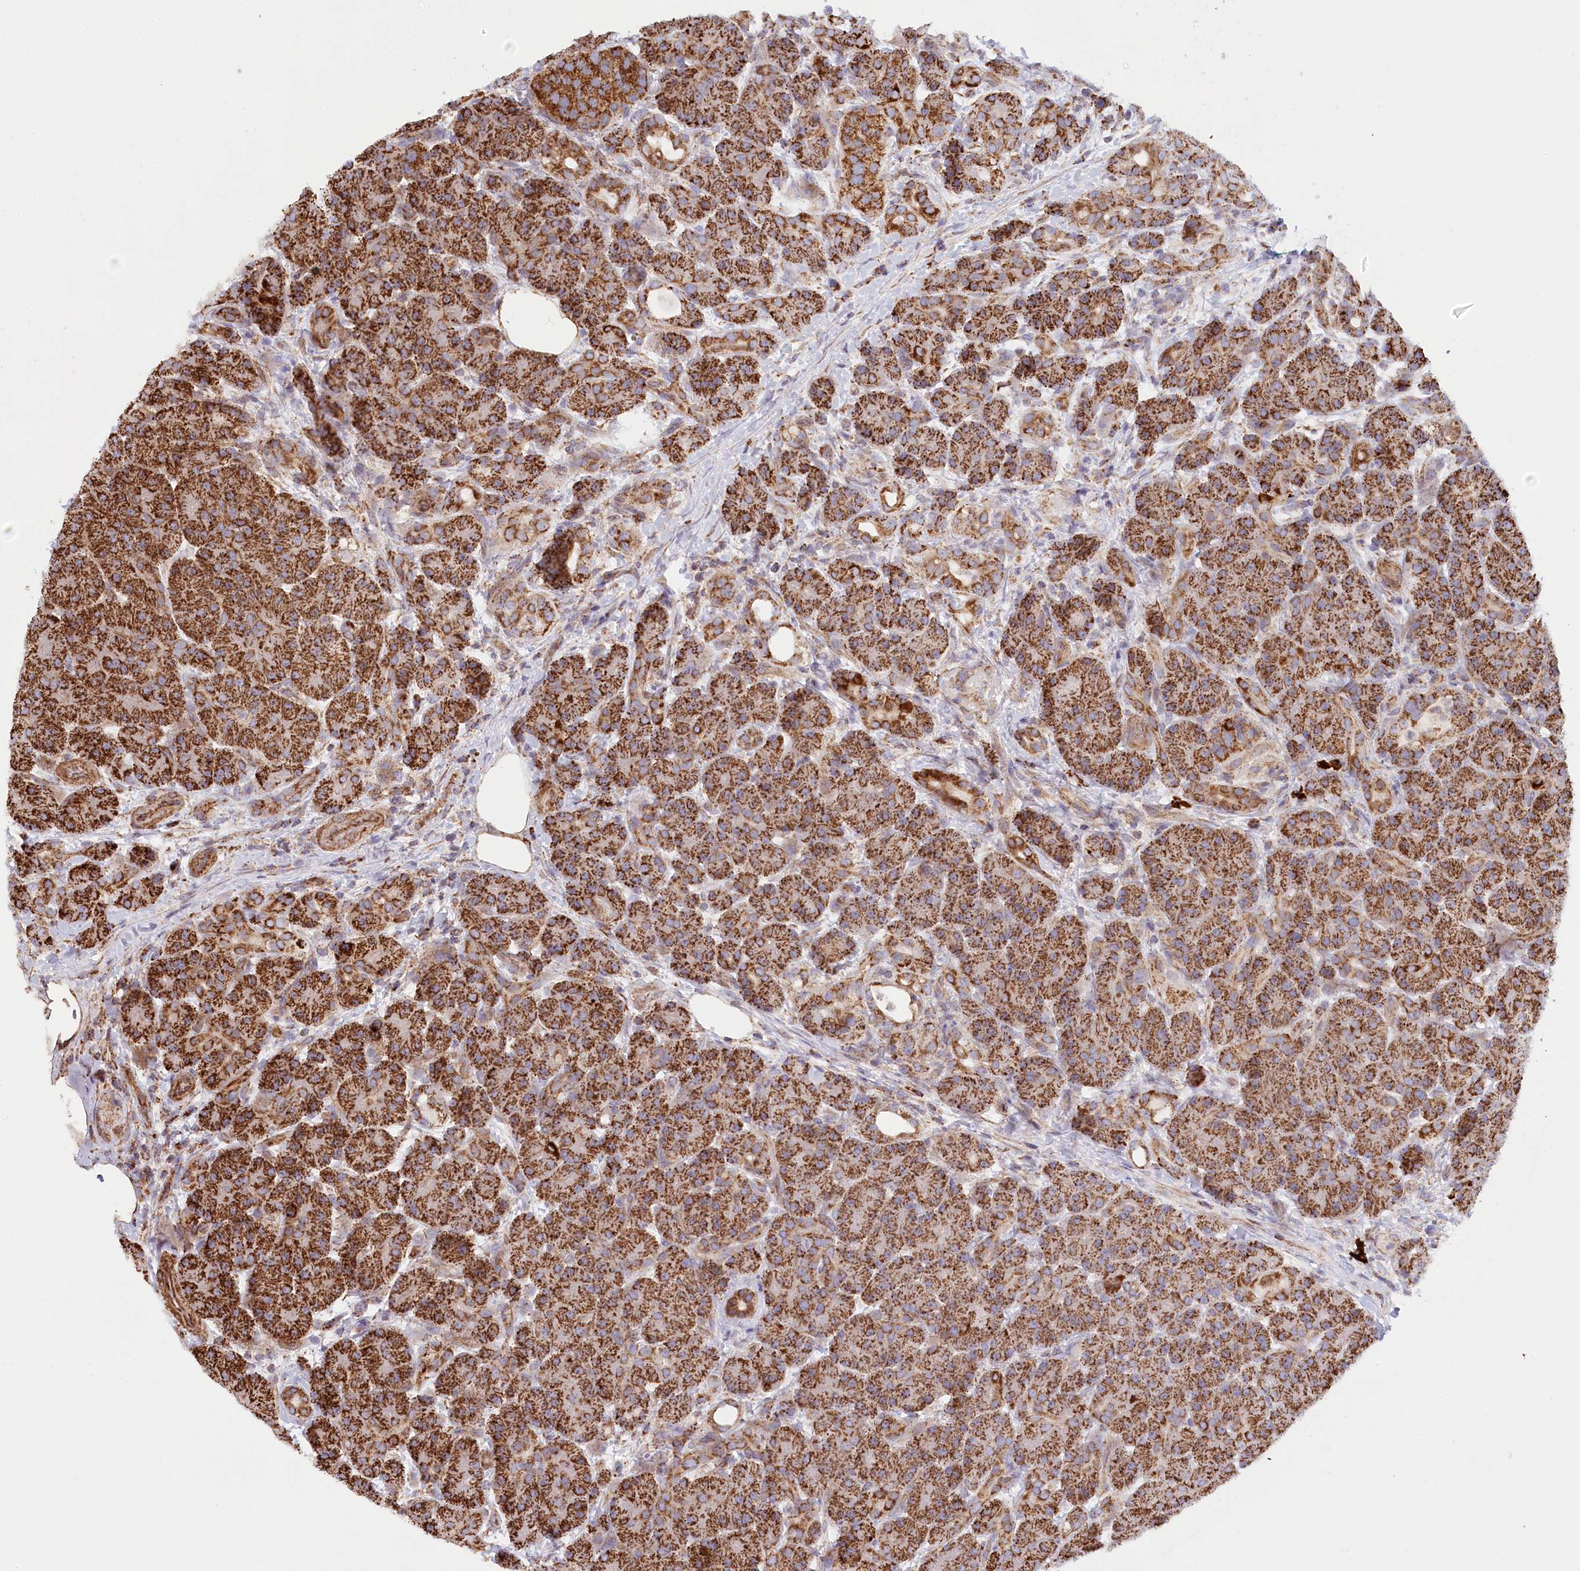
{"staining": {"intensity": "strong", "quantity": ">75%", "location": "cytoplasmic/membranous"}, "tissue": "pancreas", "cell_type": "Exocrine glandular cells", "image_type": "normal", "snomed": [{"axis": "morphology", "description": "Normal tissue, NOS"}, {"axis": "topography", "description": "Pancreas"}], "caption": "Normal pancreas demonstrates strong cytoplasmic/membranous expression in about >75% of exocrine glandular cells.", "gene": "UMPS", "patient": {"sex": "male", "age": 63}}